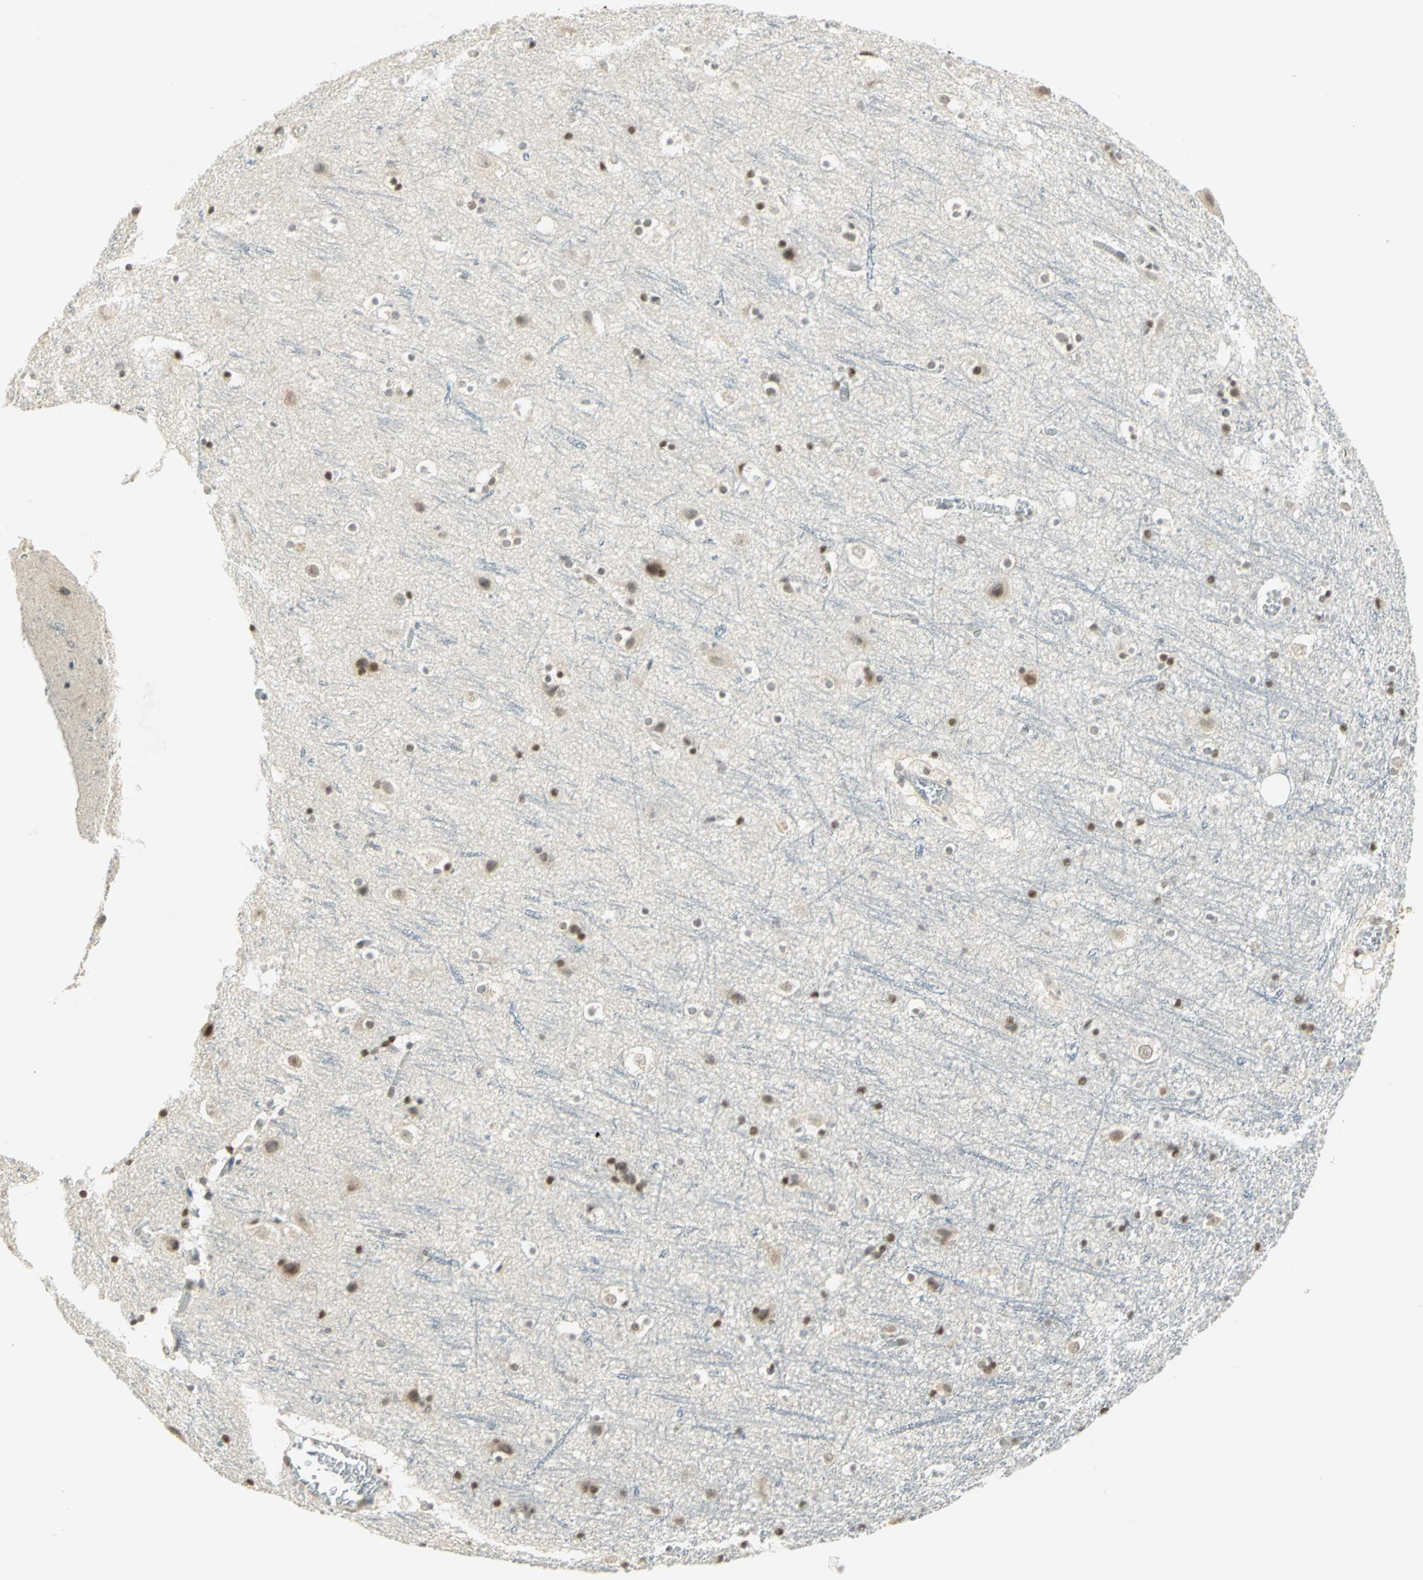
{"staining": {"intensity": "negative", "quantity": "none", "location": "none"}, "tissue": "cerebral cortex", "cell_type": "Endothelial cells", "image_type": "normal", "snomed": [{"axis": "morphology", "description": "Normal tissue, NOS"}, {"axis": "topography", "description": "Cerebral cortex"}], "caption": "This image is of normal cerebral cortex stained with immunohistochemistry to label a protein in brown with the nuclei are counter-stained blue. There is no expression in endothelial cells. Brightfield microscopy of immunohistochemistry (IHC) stained with DAB (brown) and hematoxylin (blue), captured at high magnification.", "gene": "SMARCA5", "patient": {"sex": "male", "age": 45}}